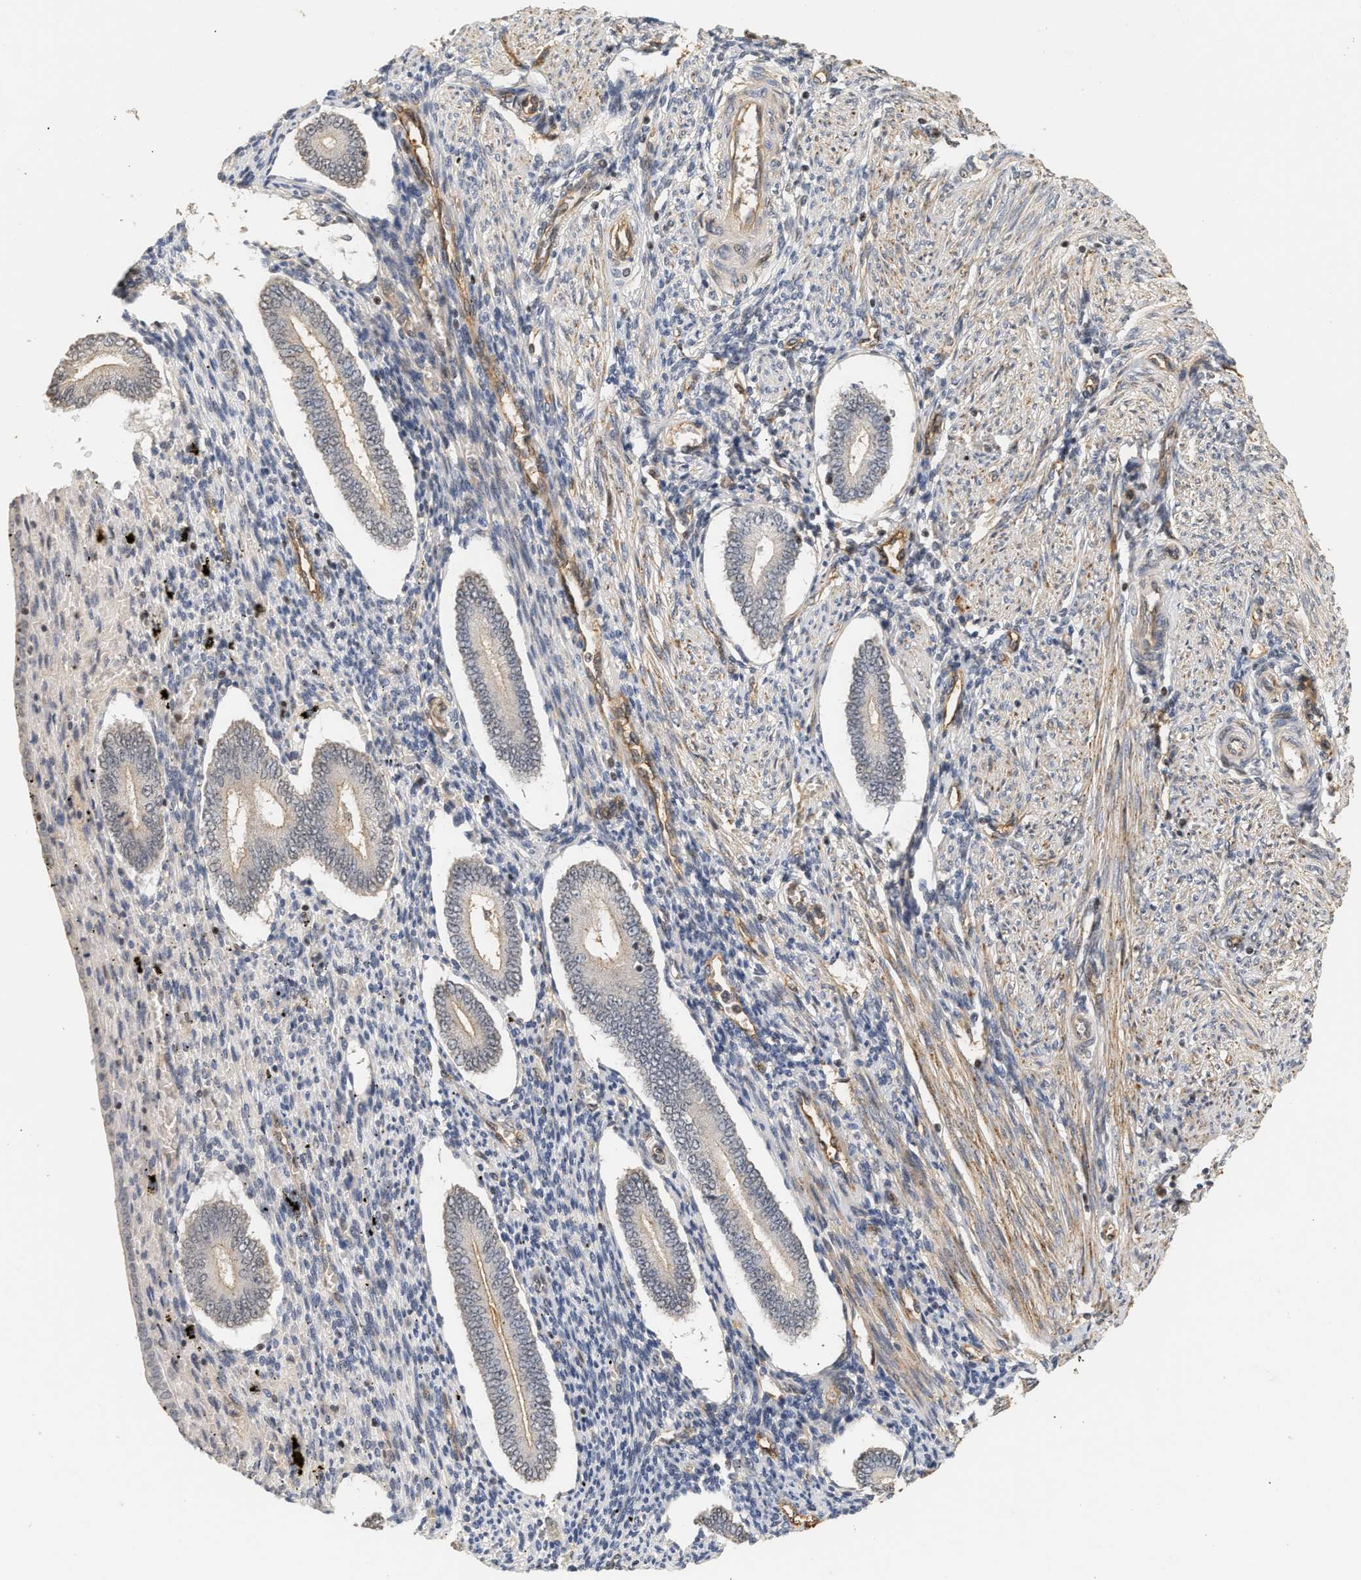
{"staining": {"intensity": "weak", "quantity": "<25%", "location": "cytoplasmic/membranous,nuclear"}, "tissue": "endometrium", "cell_type": "Cells in endometrial stroma", "image_type": "normal", "snomed": [{"axis": "morphology", "description": "Normal tissue, NOS"}, {"axis": "topography", "description": "Endometrium"}], "caption": "Normal endometrium was stained to show a protein in brown. There is no significant staining in cells in endometrial stroma. (Brightfield microscopy of DAB immunohistochemistry (IHC) at high magnification).", "gene": "PLXND1", "patient": {"sex": "female", "age": 42}}